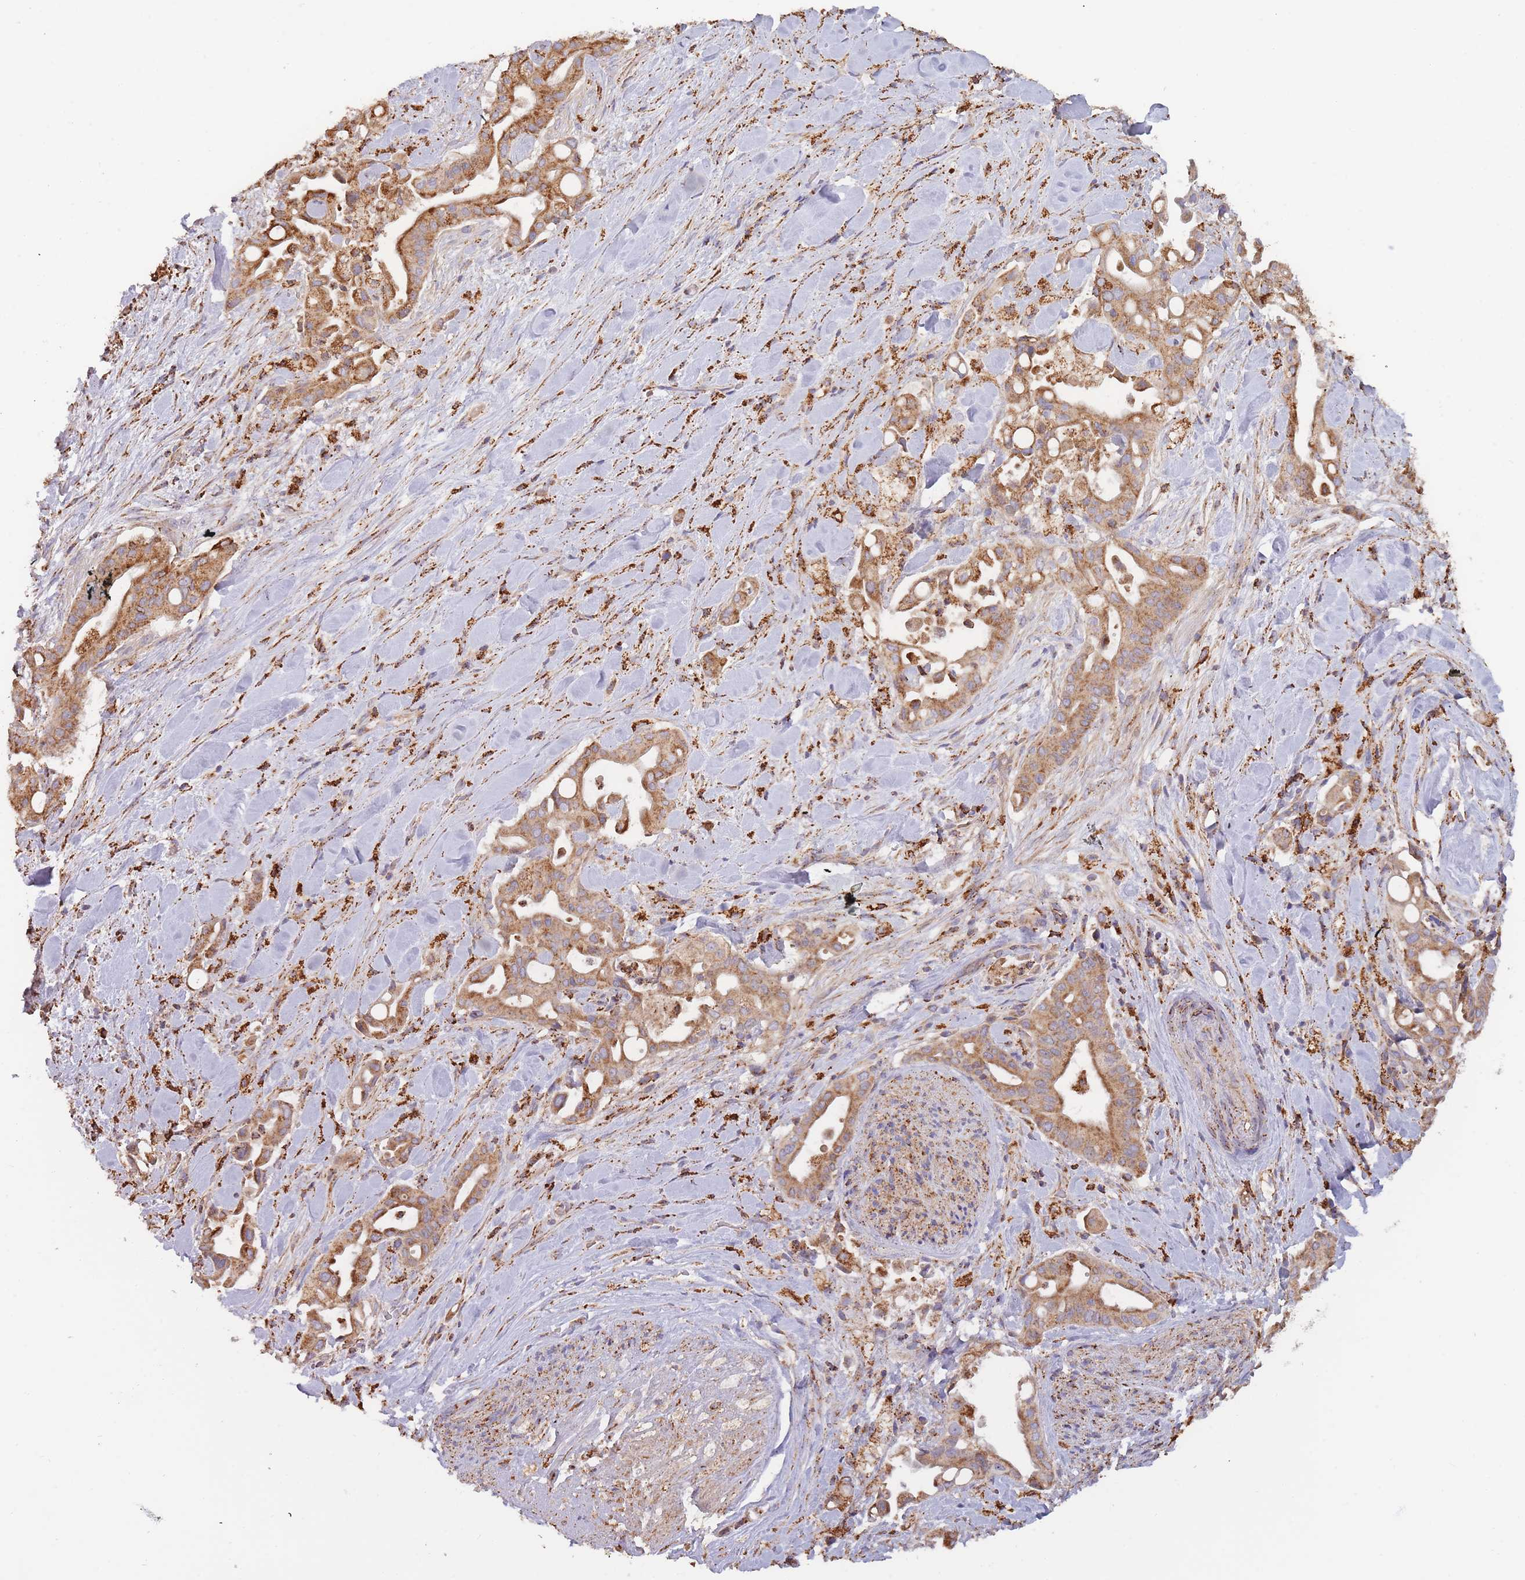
{"staining": {"intensity": "moderate", "quantity": ">75%", "location": "cytoplasmic/membranous"}, "tissue": "liver cancer", "cell_type": "Tumor cells", "image_type": "cancer", "snomed": [{"axis": "morphology", "description": "Cholangiocarcinoma"}, {"axis": "topography", "description": "Liver"}], "caption": "DAB (3,3'-diaminobenzidine) immunohistochemical staining of human liver cholangiocarcinoma exhibits moderate cytoplasmic/membranous protein expression in about >75% of tumor cells.", "gene": "MRPL17", "patient": {"sex": "female", "age": 68}}